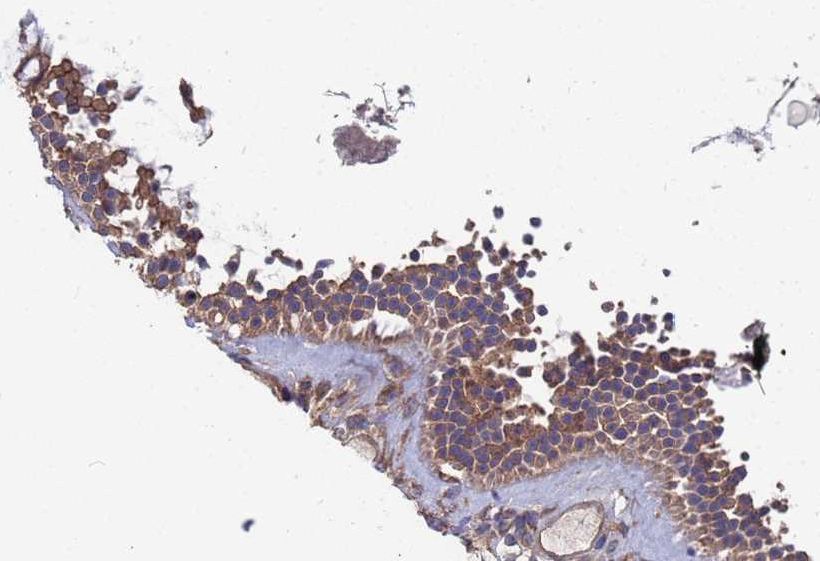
{"staining": {"intensity": "moderate", "quantity": ">75%", "location": "cytoplasmic/membranous"}, "tissue": "nasopharynx", "cell_type": "Respiratory epithelial cells", "image_type": "normal", "snomed": [{"axis": "morphology", "description": "Normal tissue, NOS"}, {"axis": "morphology", "description": "Inflammation, NOS"}, {"axis": "morphology", "description": "Malignant melanoma, Metastatic site"}, {"axis": "topography", "description": "Nasopharynx"}], "caption": "Brown immunohistochemical staining in normal human nasopharynx exhibits moderate cytoplasmic/membranous staining in approximately >75% of respiratory epithelial cells.", "gene": "NDUFAF6", "patient": {"sex": "male", "age": 70}}